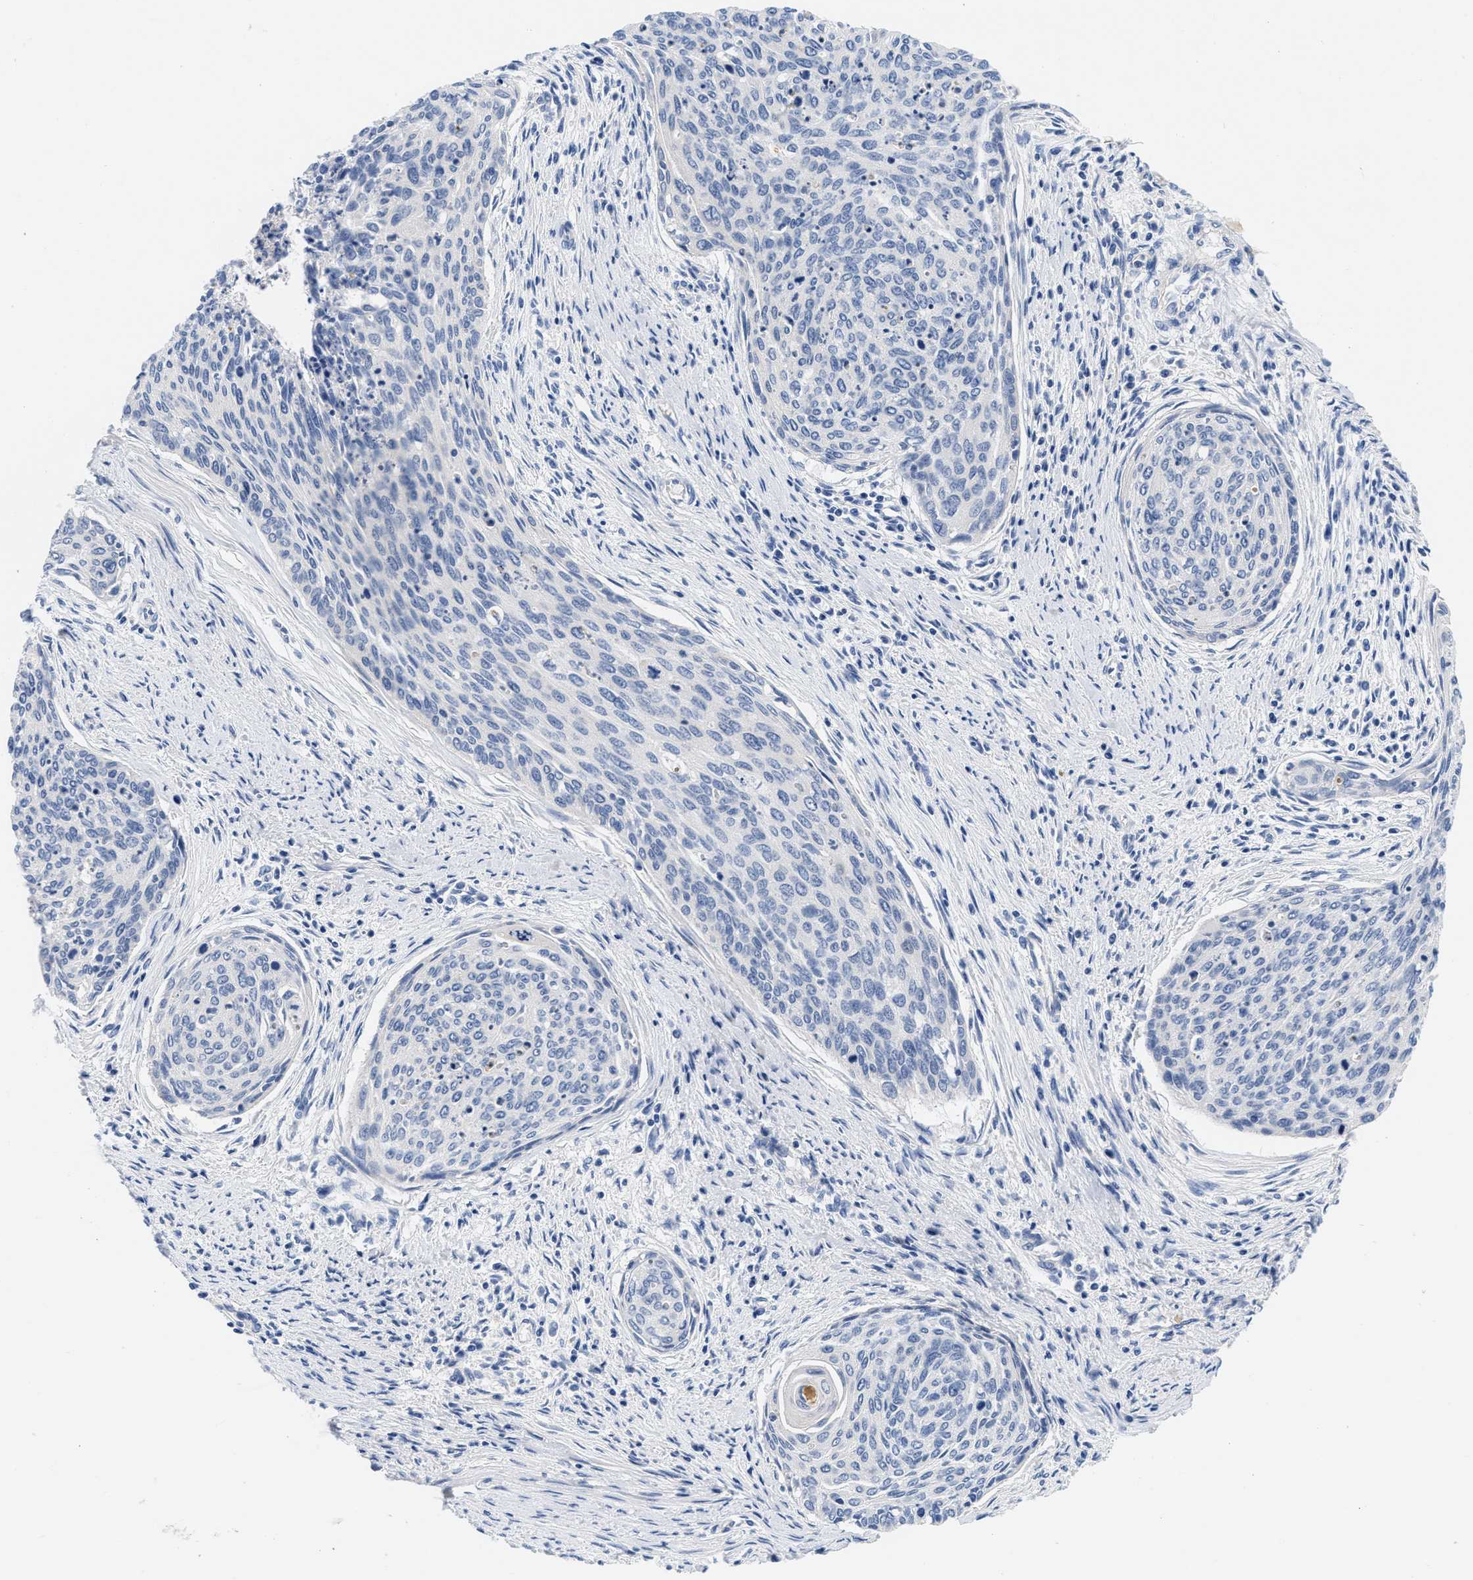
{"staining": {"intensity": "negative", "quantity": "none", "location": "none"}, "tissue": "cervical cancer", "cell_type": "Tumor cells", "image_type": "cancer", "snomed": [{"axis": "morphology", "description": "Squamous cell carcinoma, NOS"}, {"axis": "topography", "description": "Cervix"}], "caption": "This is an immunohistochemistry (IHC) histopathology image of human cervical cancer (squamous cell carcinoma). There is no positivity in tumor cells.", "gene": "PDP1", "patient": {"sex": "female", "age": 55}}